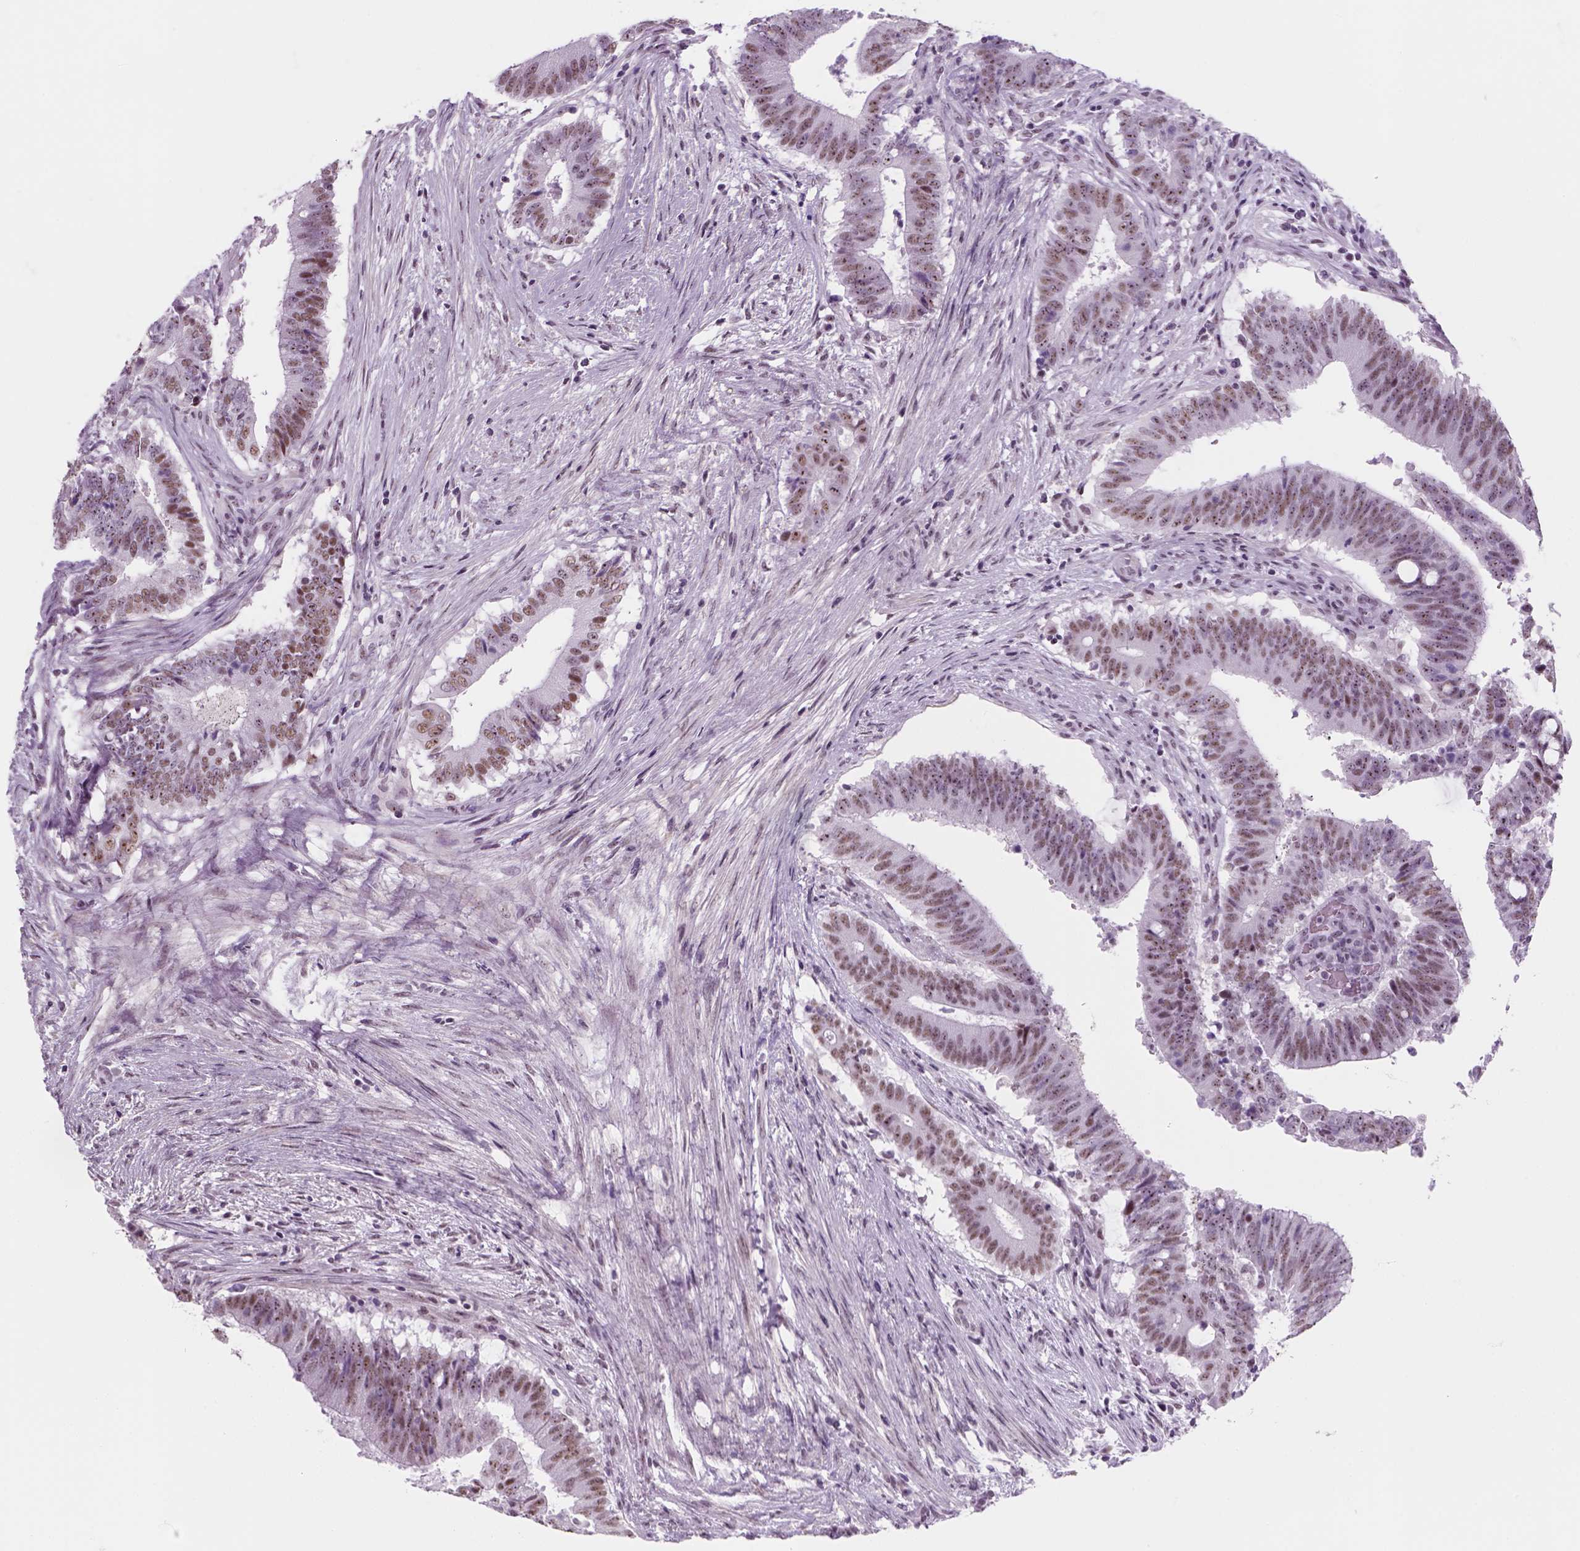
{"staining": {"intensity": "moderate", "quantity": "25%-75%", "location": "nuclear"}, "tissue": "colorectal cancer", "cell_type": "Tumor cells", "image_type": "cancer", "snomed": [{"axis": "morphology", "description": "Adenocarcinoma, NOS"}, {"axis": "topography", "description": "Colon"}], "caption": "IHC histopathology image of colorectal cancer stained for a protein (brown), which reveals medium levels of moderate nuclear positivity in about 25%-75% of tumor cells.", "gene": "ZNF865", "patient": {"sex": "female", "age": 43}}